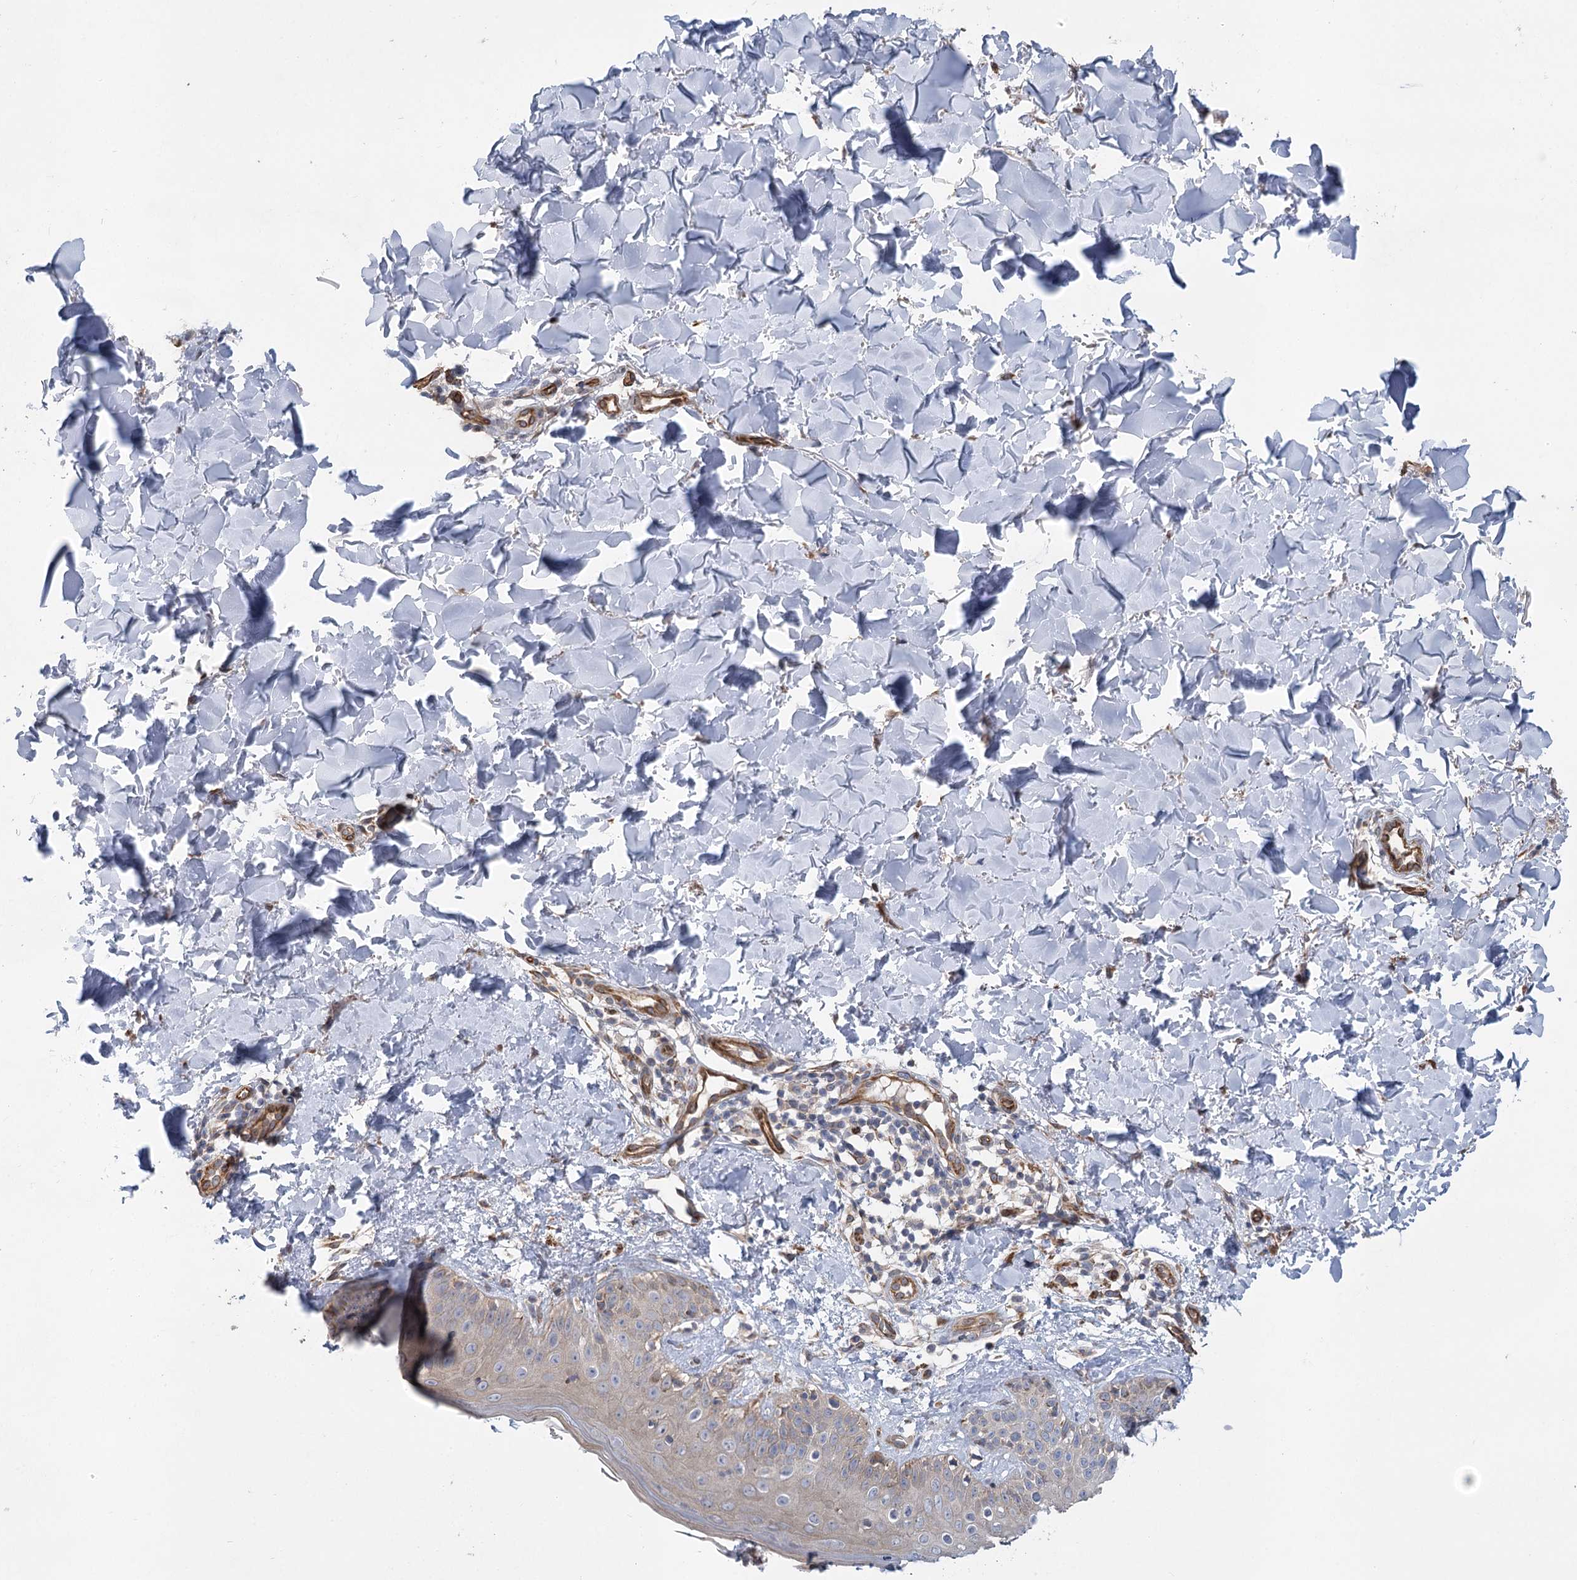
{"staining": {"intensity": "moderate", "quantity": ">75%", "location": "cytoplasmic/membranous"}, "tissue": "skin", "cell_type": "Fibroblasts", "image_type": "normal", "snomed": [{"axis": "morphology", "description": "Normal tissue, NOS"}, {"axis": "topography", "description": "Skin"}], "caption": "The photomicrograph demonstrates a brown stain indicating the presence of a protein in the cytoplasmic/membranous of fibroblasts in skin.", "gene": "RWDD4", "patient": {"sex": "male", "age": 52}}